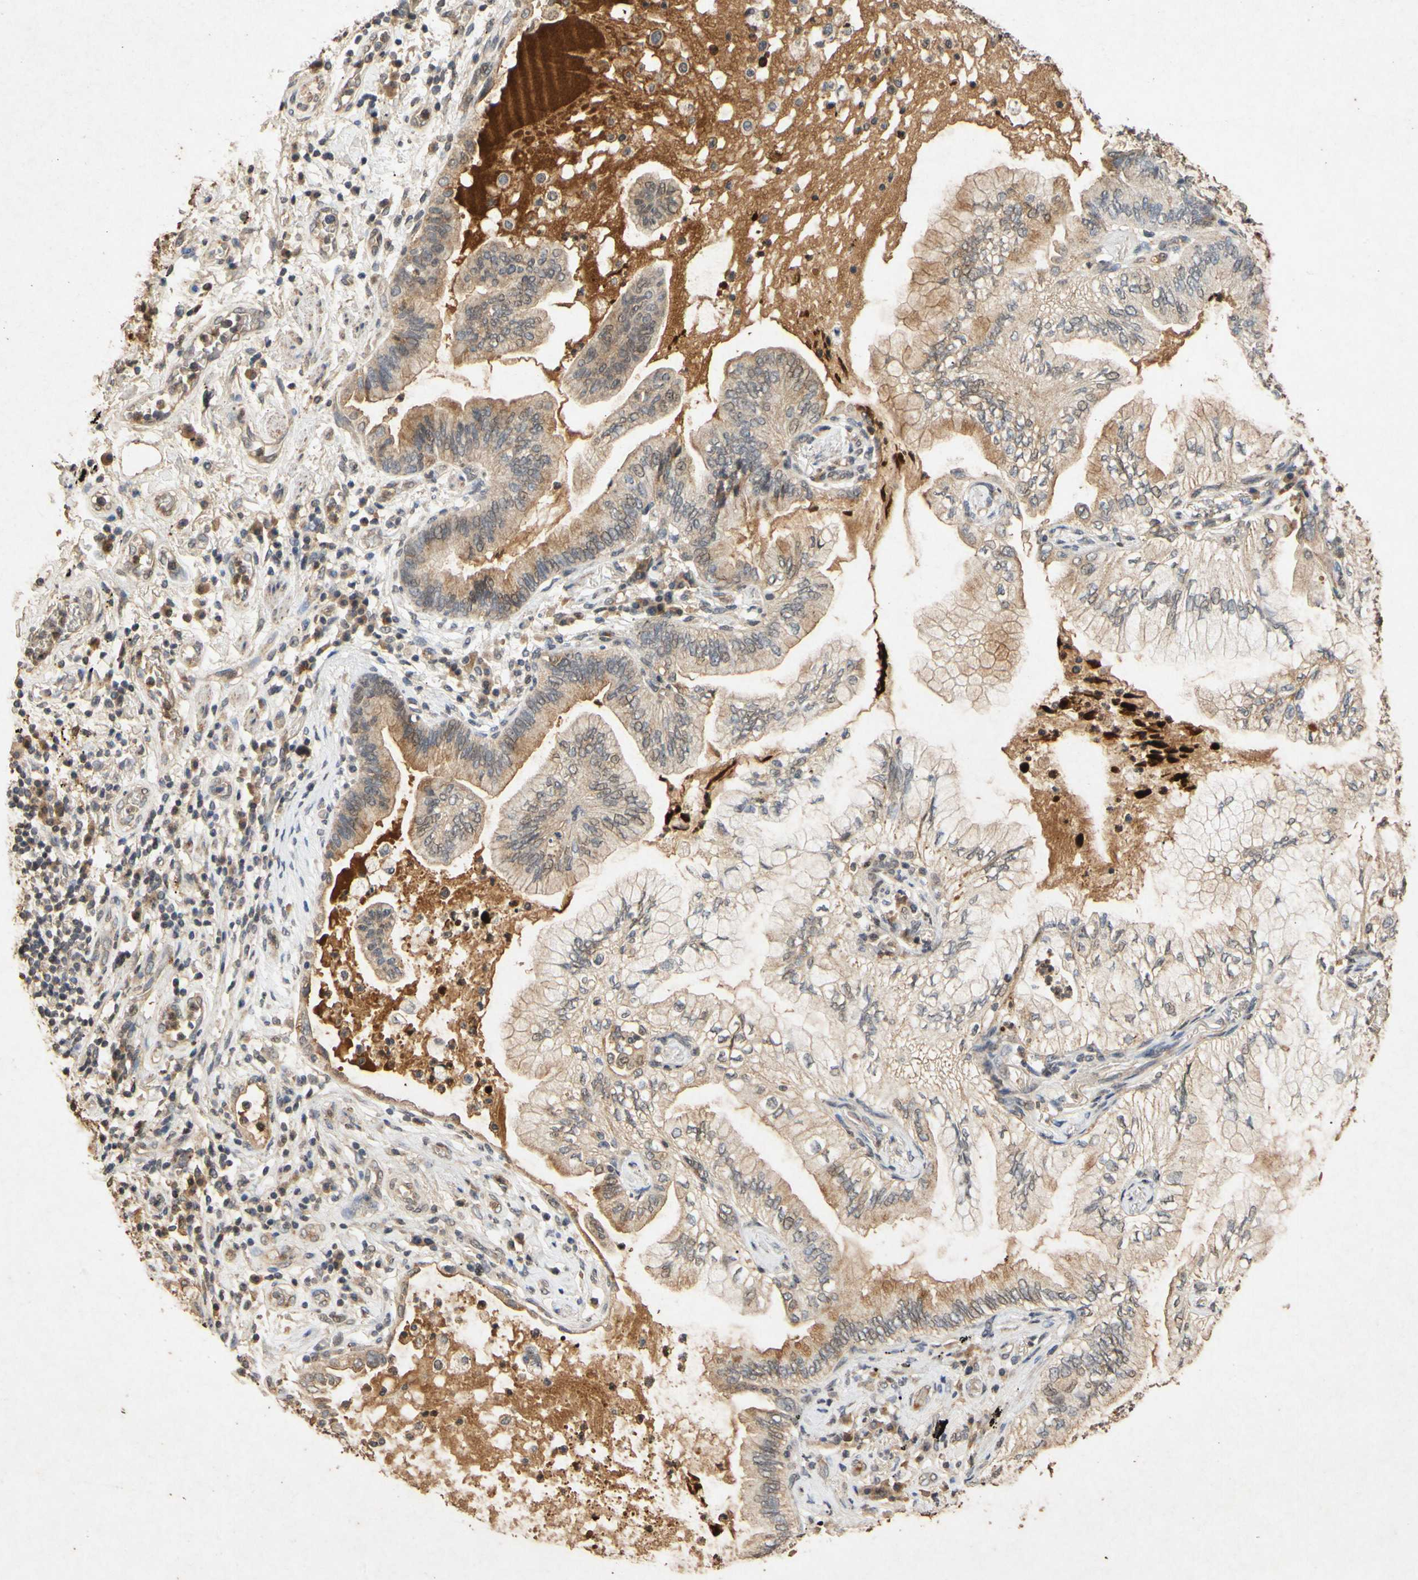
{"staining": {"intensity": "moderate", "quantity": ">75%", "location": "cytoplasmic/membranous"}, "tissue": "lung cancer", "cell_type": "Tumor cells", "image_type": "cancer", "snomed": [{"axis": "morphology", "description": "Normal tissue, NOS"}, {"axis": "morphology", "description": "Adenocarcinoma, NOS"}, {"axis": "topography", "description": "Bronchus"}, {"axis": "topography", "description": "Lung"}], "caption": "Human lung adenocarcinoma stained with a brown dye shows moderate cytoplasmic/membranous positive expression in approximately >75% of tumor cells.", "gene": "CP", "patient": {"sex": "female", "age": 70}}